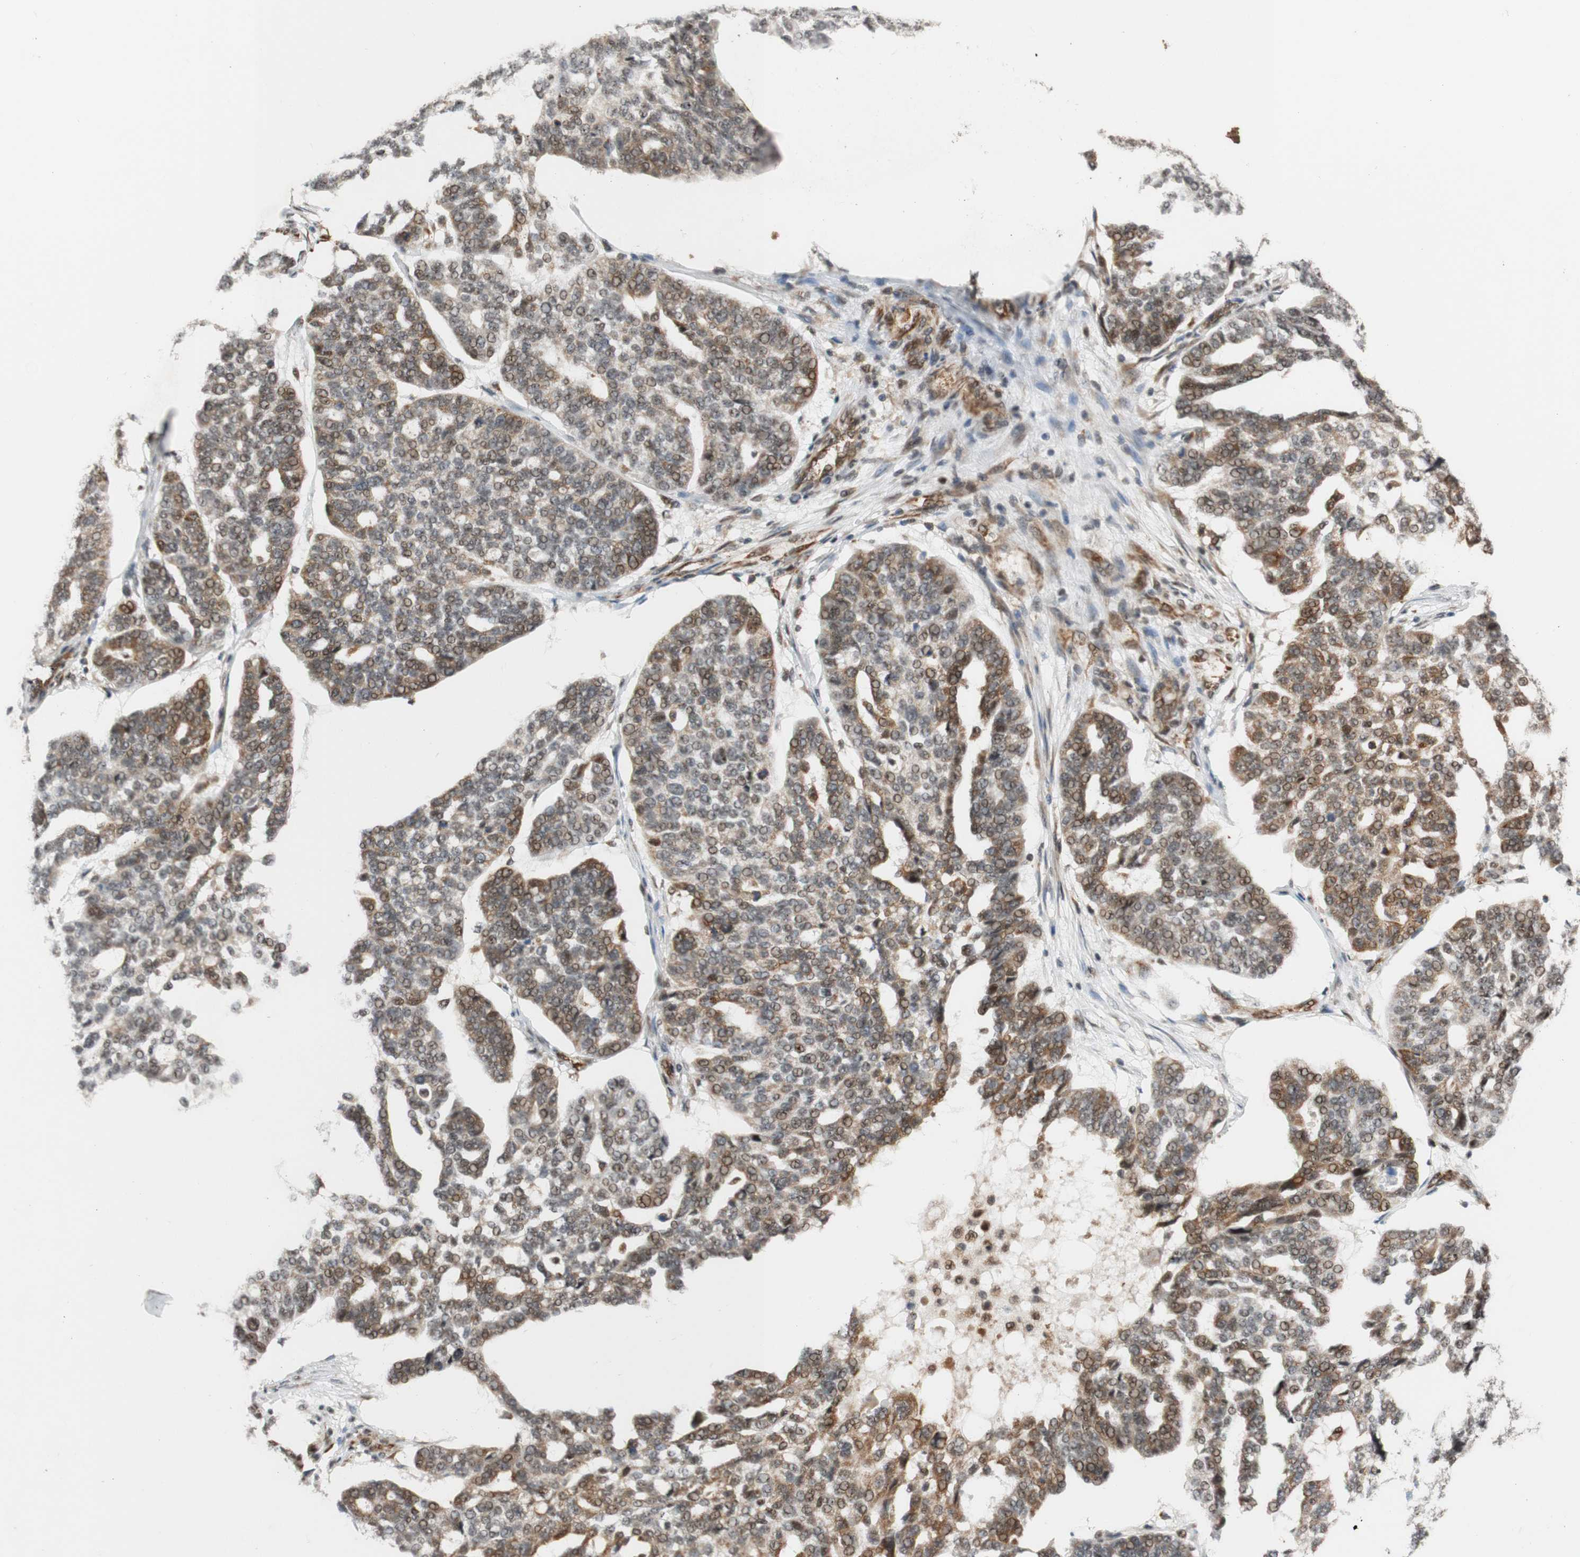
{"staining": {"intensity": "weak", "quantity": ">75%", "location": "cytoplasmic/membranous,nuclear"}, "tissue": "ovarian cancer", "cell_type": "Tumor cells", "image_type": "cancer", "snomed": [{"axis": "morphology", "description": "Cystadenocarcinoma, serous, NOS"}, {"axis": "topography", "description": "Ovary"}], "caption": "Tumor cells display low levels of weak cytoplasmic/membranous and nuclear staining in about >75% of cells in human ovarian cancer.", "gene": "SAP18", "patient": {"sex": "female", "age": 59}}